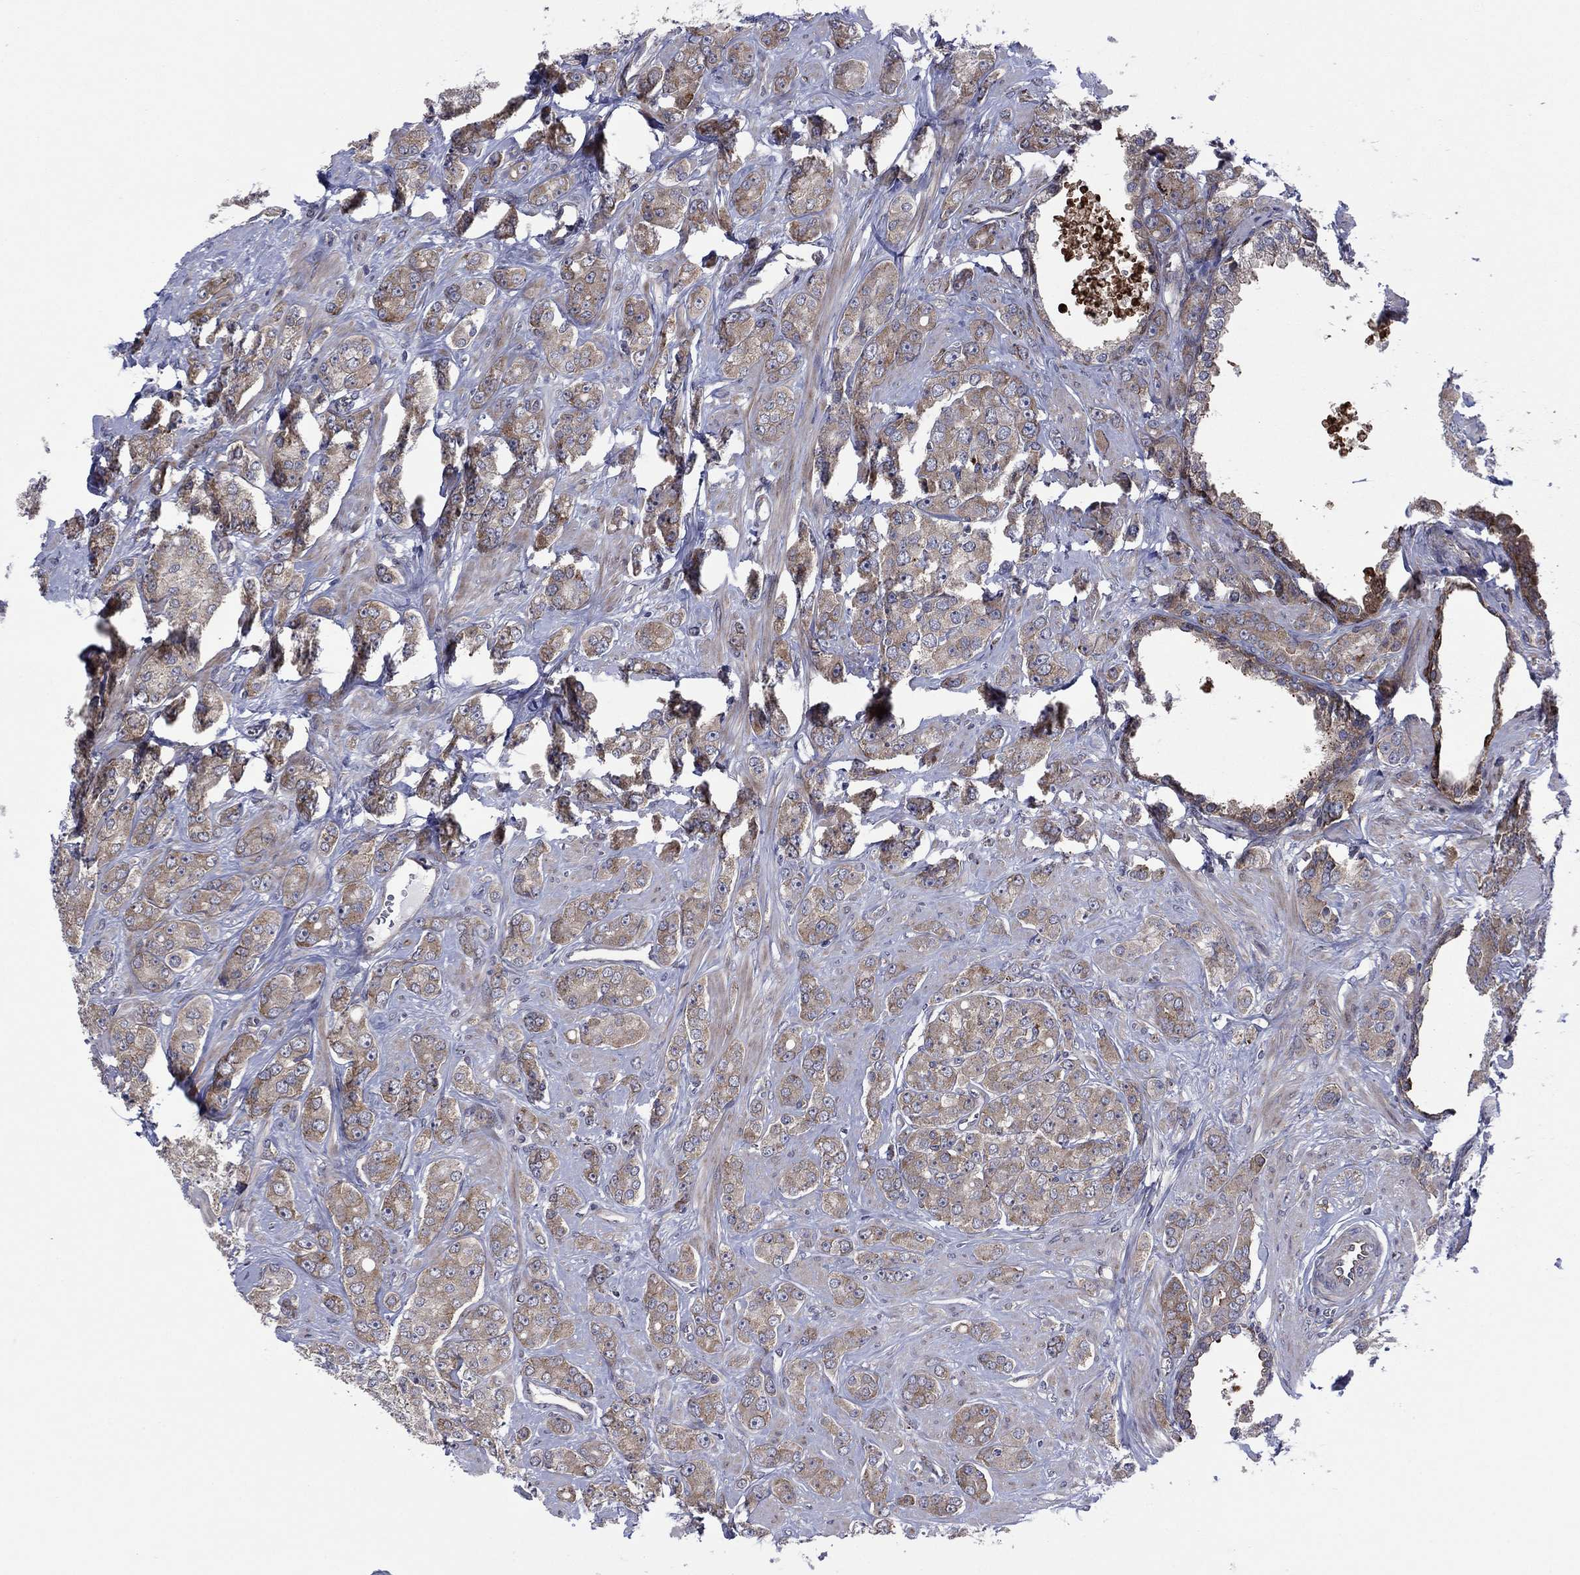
{"staining": {"intensity": "weak", "quantity": ">75%", "location": "cytoplasmic/membranous"}, "tissue": "prostate cancer", "cell_type": "Tumor cells", "image_type": "cancer", "snomed": [{"axis": "morphology", "description": "Adenocarcinoma, NOS"}, {"axis": "topography", "description": "Prostate"}], "caption": "High-magnification brightfield microscopy of prostate adenocarcinoma stained with DAB (brown) and counterstained with hematoxylin (blue). tumor cells exhibit weak cytoplasmic/membranous staining is identified in approximately>75% of cells.", "gene": "GPR155", "patient": {"sex": "male", "age": 67}}